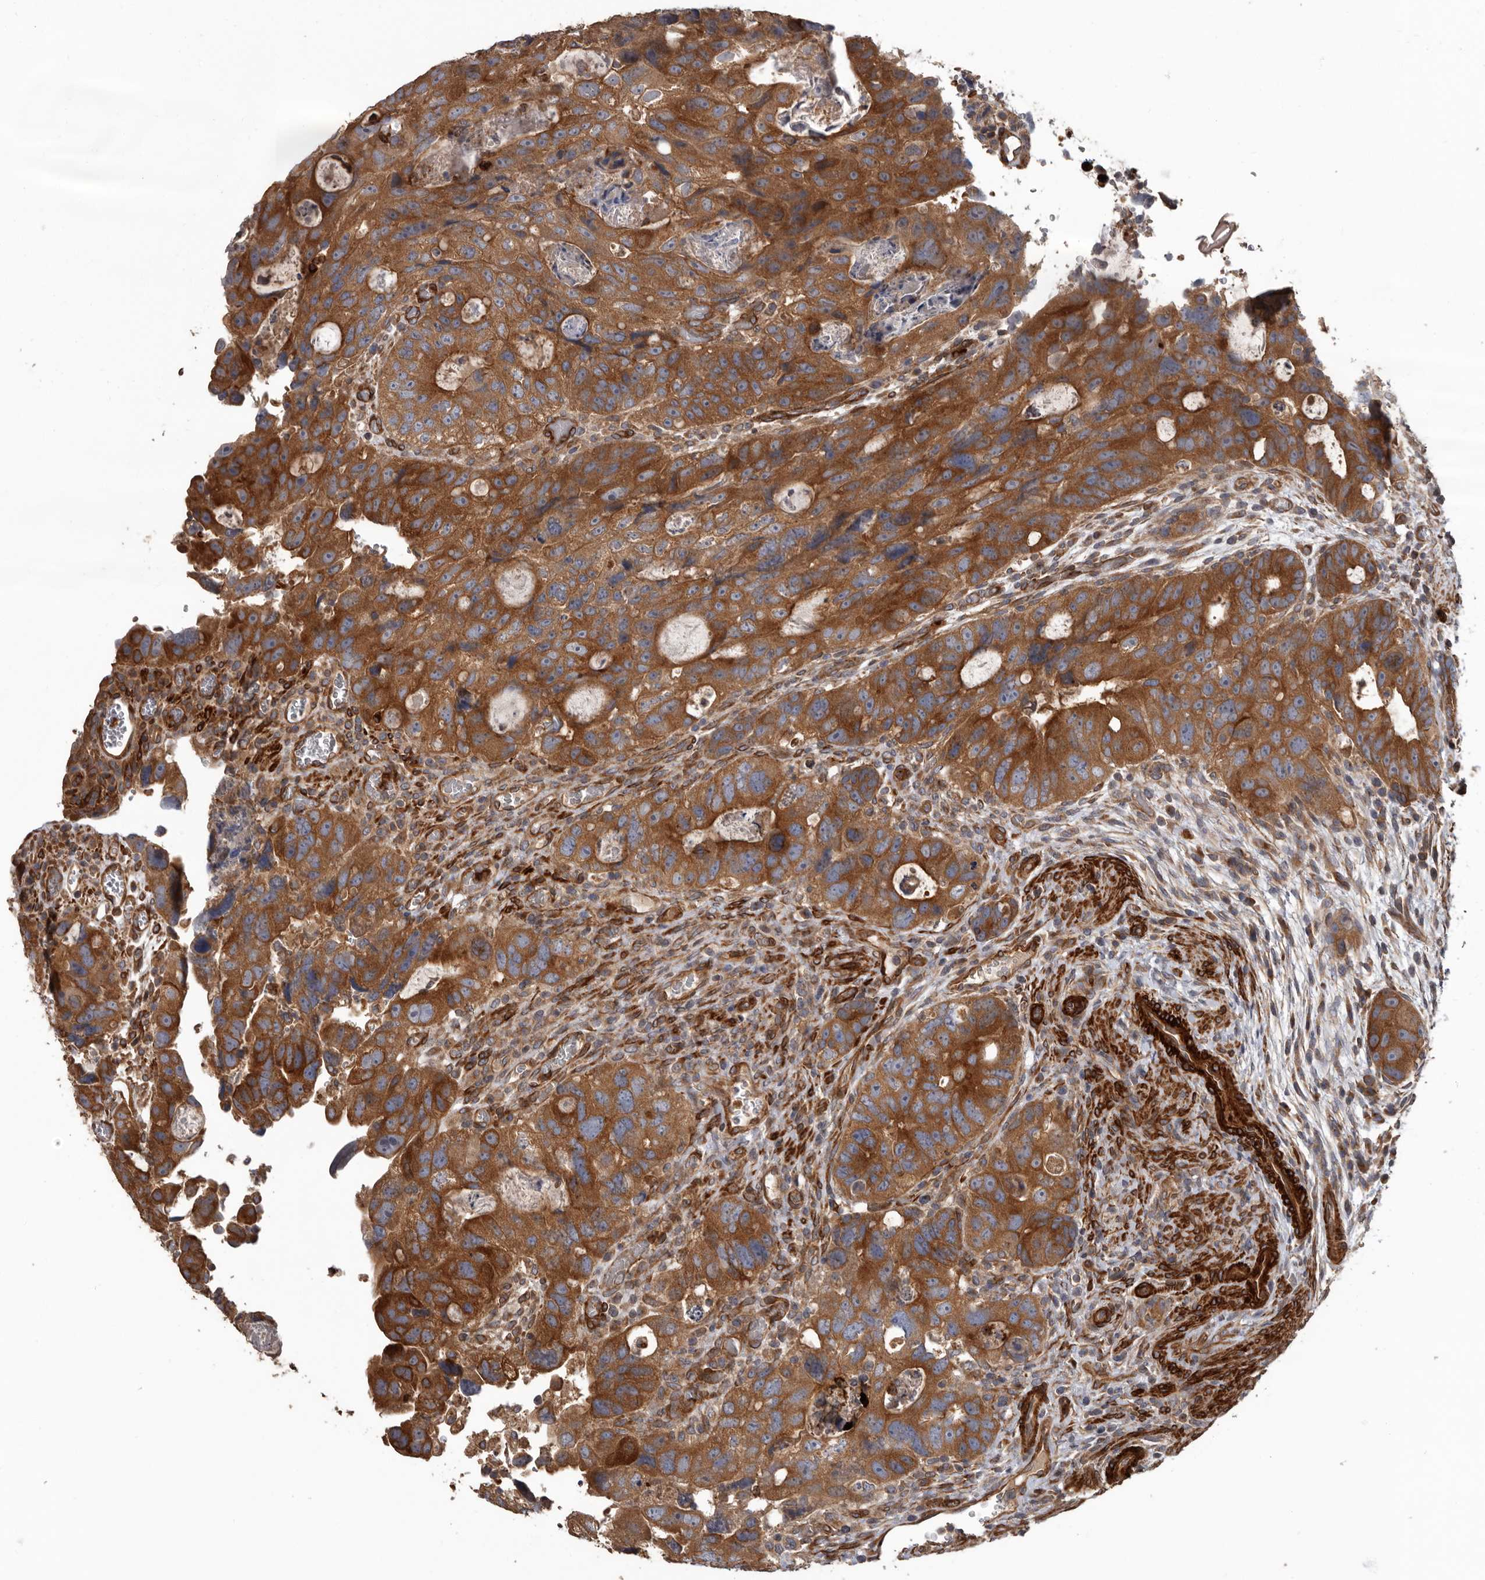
{"staining": {"intensity": "strong", "quantity": ">75%", "location": "cytoplasmic/membranous"}, "tissue": "colorectal cancer", "cell_type": "Tumor cells", "image_type": "cancer", "snomed": [{"axis": "morphology", "description": "Adenocarcinoma, NOS"}, {"axis": "topography", "description": "Rectum"}], "caption": "Adenocarcinoma (colorectal) stained with IHC shows strong cytoplasmic/membranous expression in about >75% of tumor cells. (brown staining indicates protein expression, while blue staining denotes nuclei).", "gene": "ARHGEF5", "patient": {"sex": "male", "age": 59}}